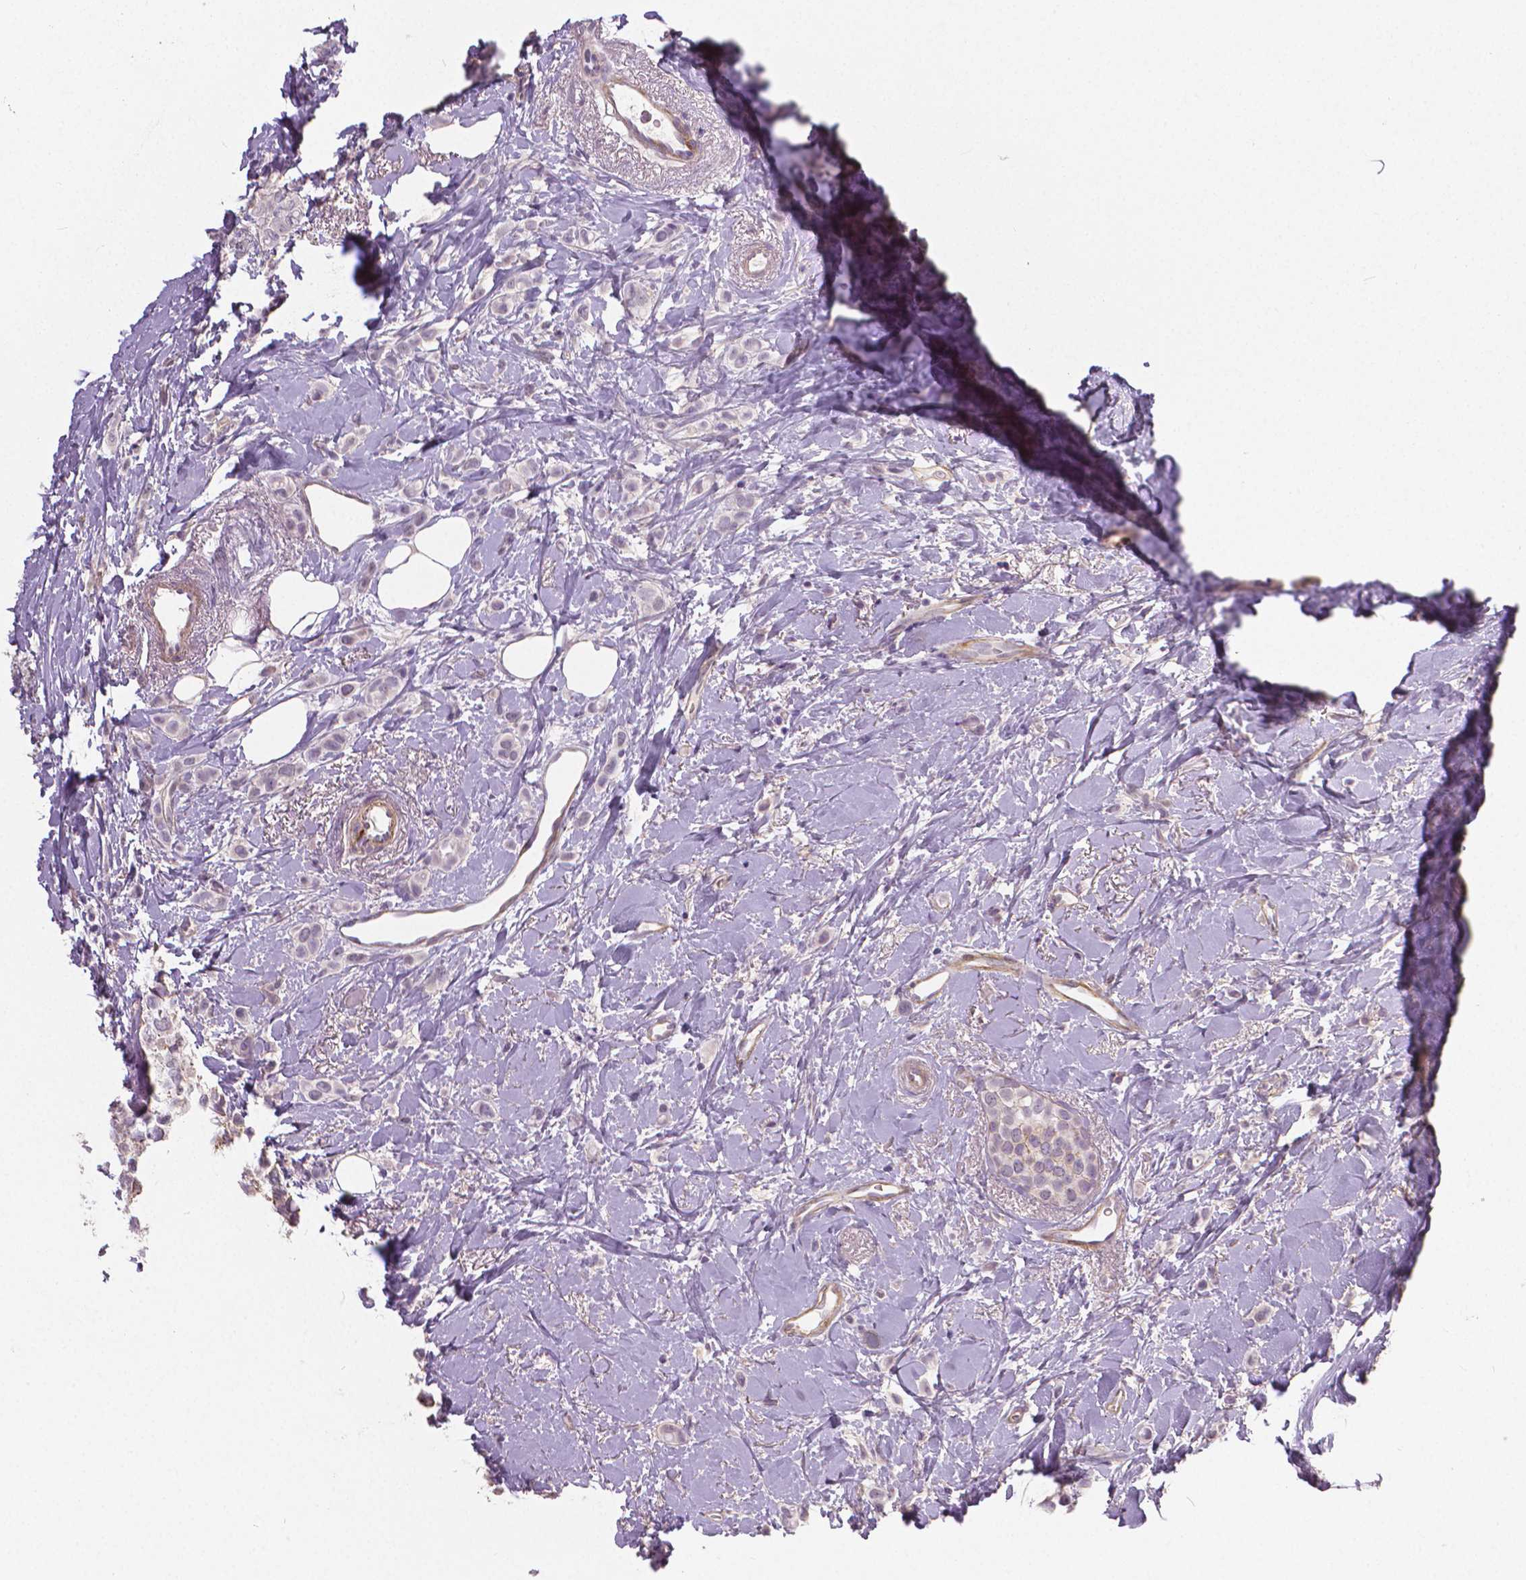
{"staining": {"intensity": "negative", "quantity": "none", "location": "none"}, "tissue": "breast cancer", "cell_type": "Tumor cells", "image_type": "cancer", "snomed": [{"axis": "morphology", "description": "Lobular carcinoma"}, {"axis": "topography", "description": "Breast"}], "caption": "Immunohistochemistry of human breast cancer (lobular carcinoma) exhibits no positivity in tumor cells.", "gene": "FLT1", "patient": {"sex": "female", "age": 66}}